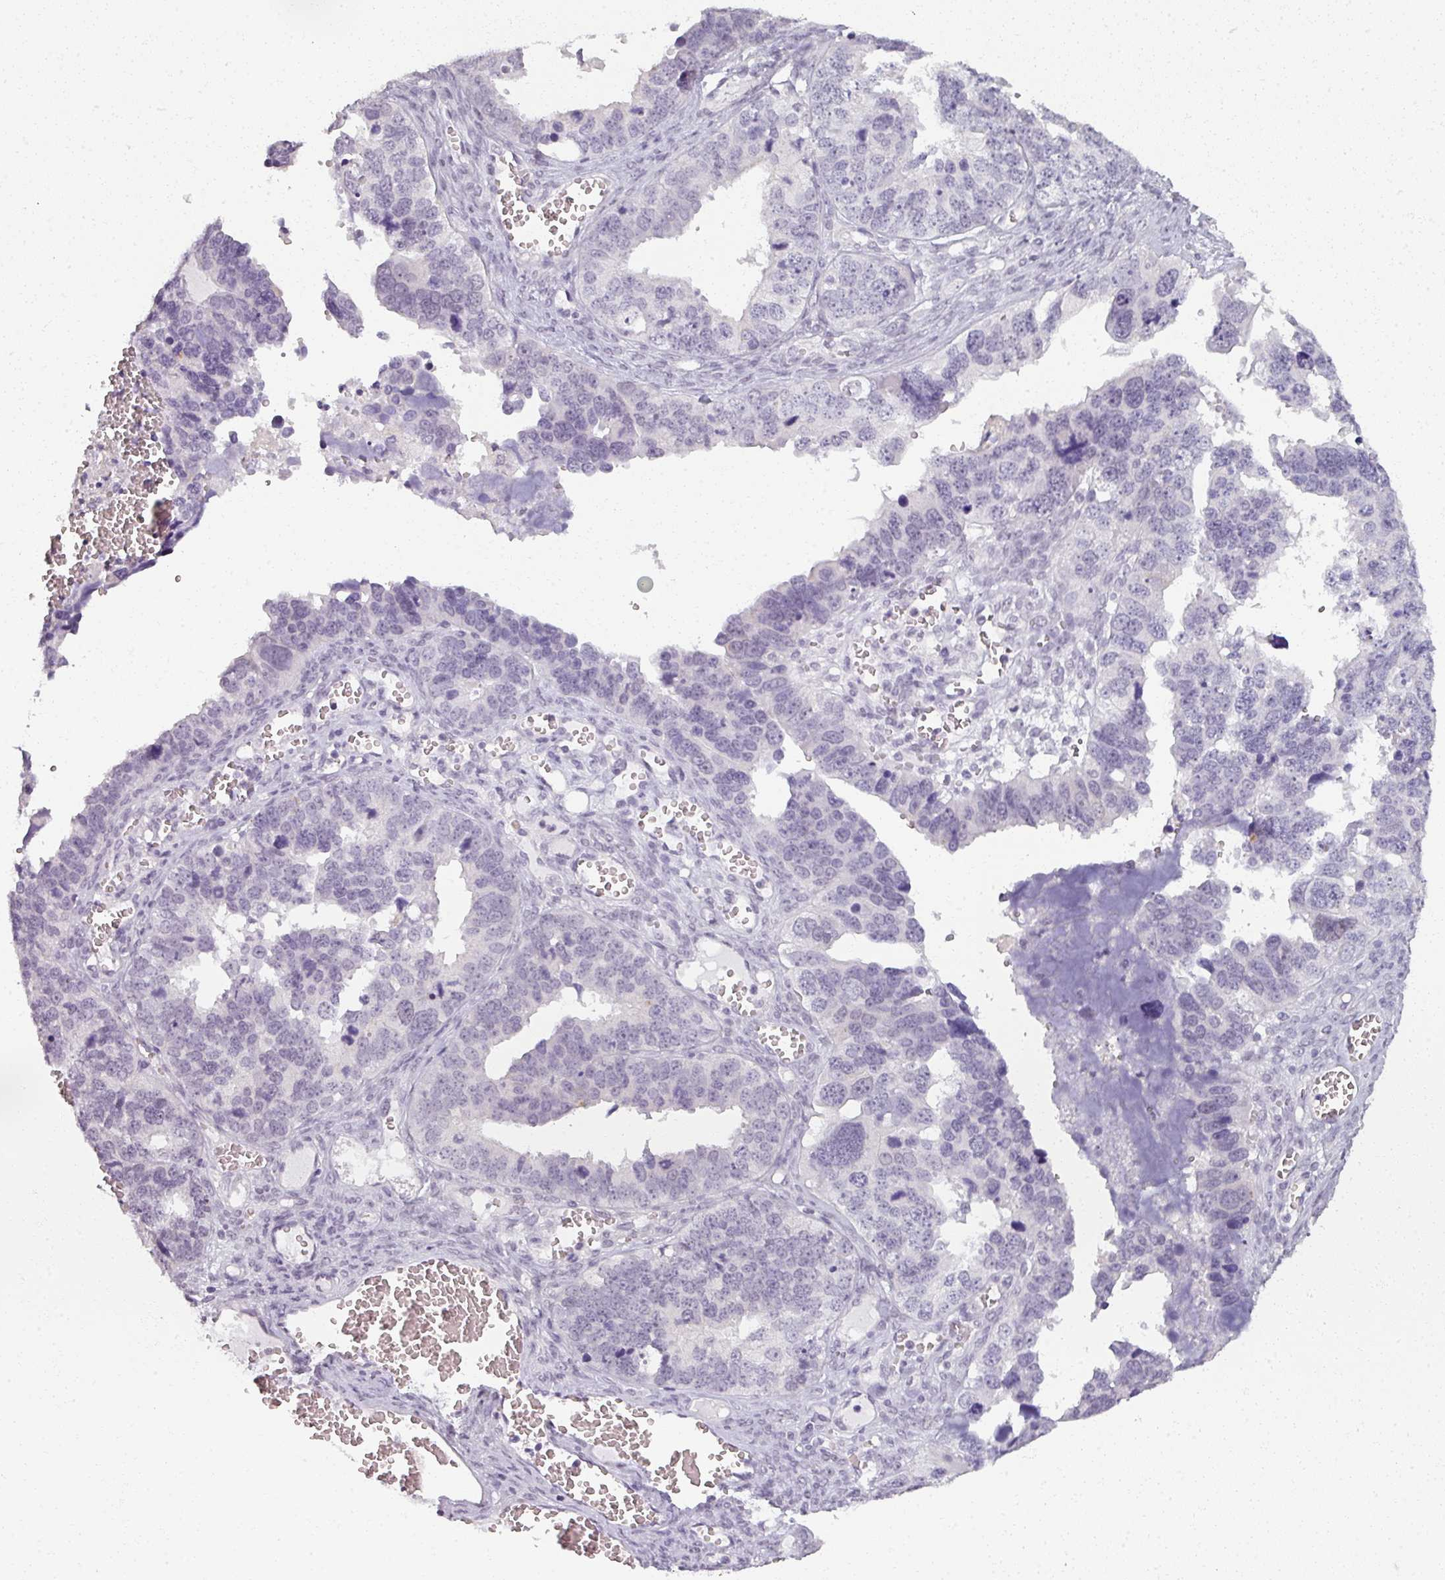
{"staining": {"intensity": "negative", "quantity": "none", "location": "none"}, "tissue": "ovarian cancer", "cell_type": "Tumor cells", "image_type": "cancer", "snomed": [{"axis": "morphology", "description": "Cystadenocarcinoma, serous, NOS"}, {"axis": "topography", "description": "Ovary"}], "caption": "DAB (3,3'-diaminobenzidine) immunohistochemical staining of human serous cystadenocarcinoma (ovarian) demonstrates no significant expression in tumor cells. (DAB immunohistochemistry (IHC) with hematoxylin counter stain).", "gene": "RFPL2", "patient": {"sex": "female", "age": 76}}